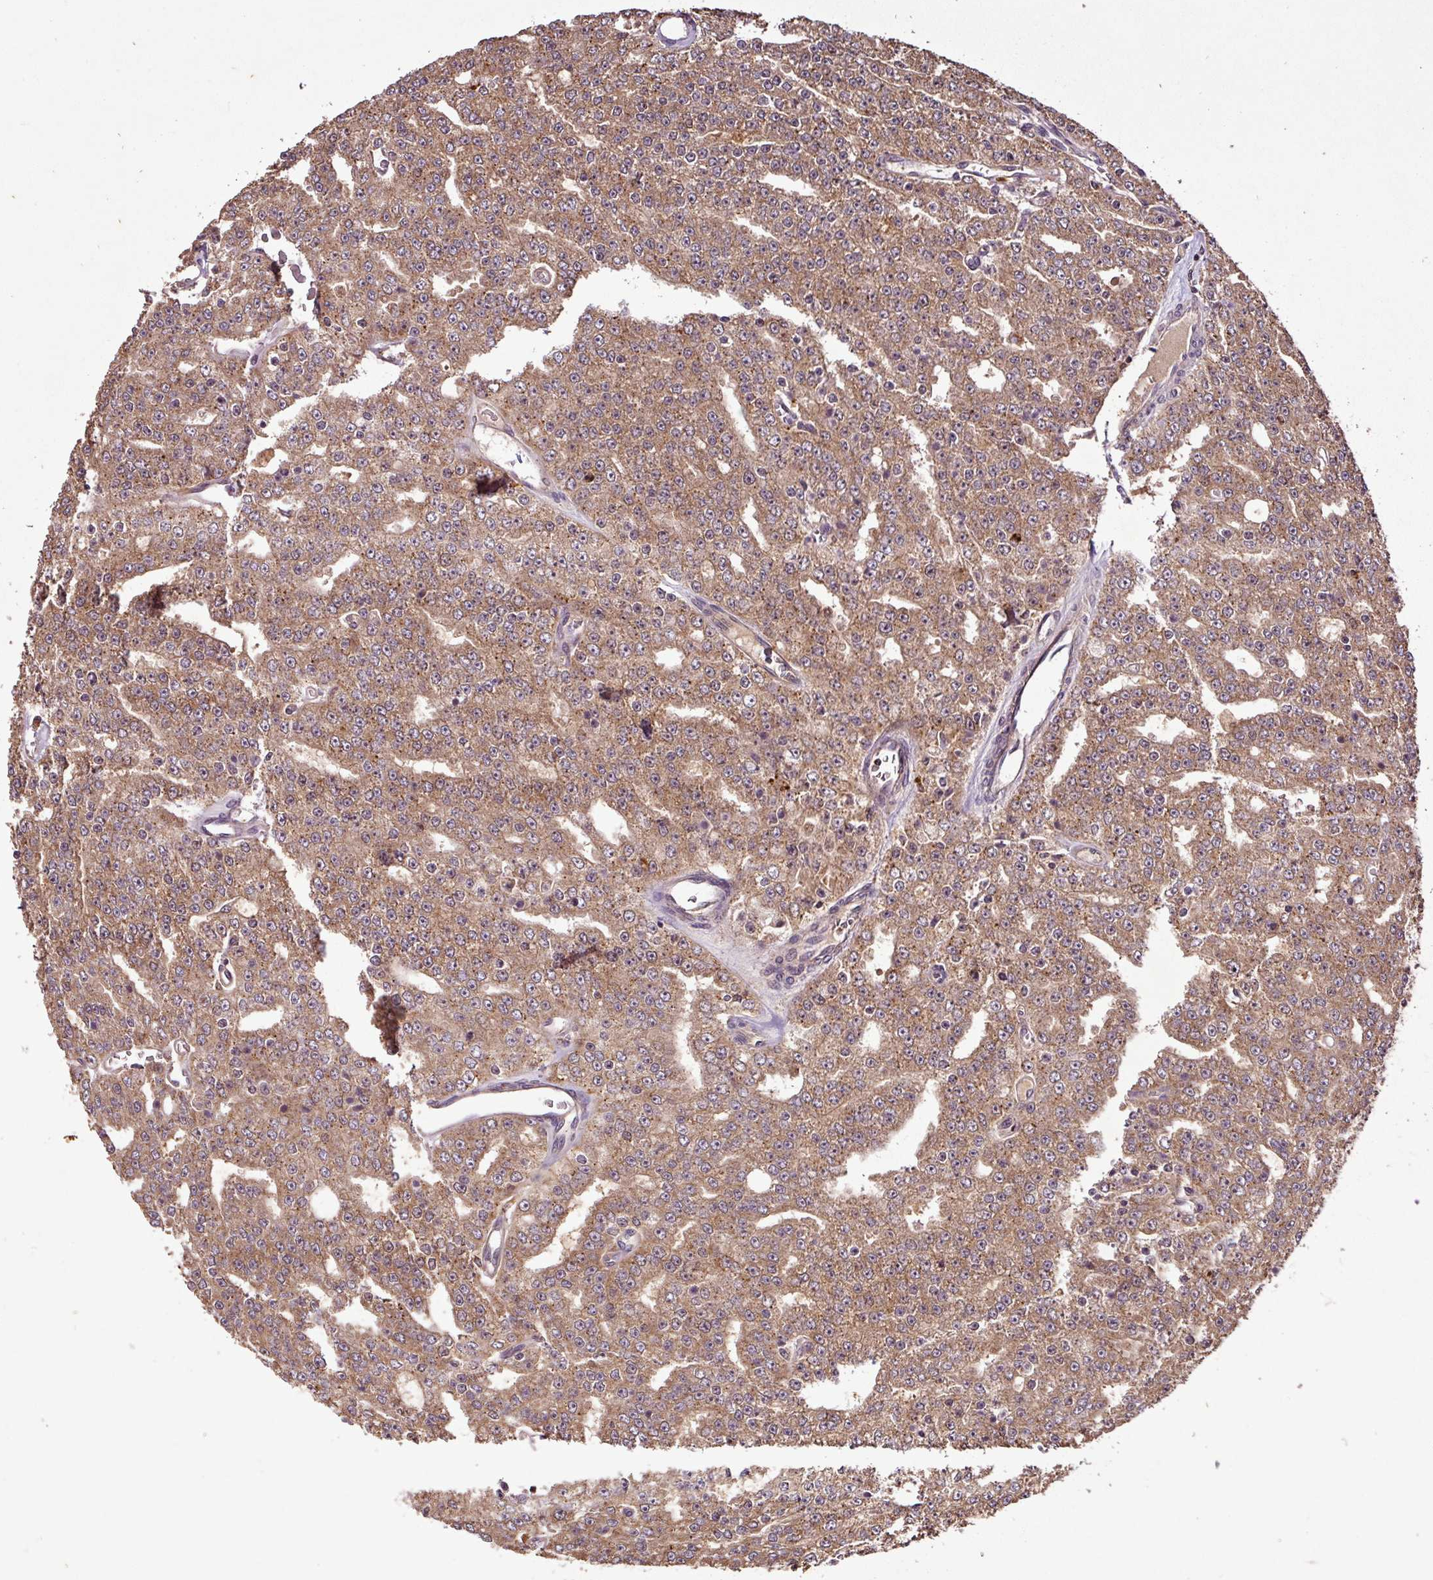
{"staining": {"intensity": "moderate", "quantity": ">75%", "location": "cytoplasmic/membranous"}, "tissue": "prostate cancer", "cell_type": "Tumor cells", "image_type": "cancer", "snomed": [{"axis": "morphology", "description": "Adenocarcinoma, High grade"}, {"axis": "topography", "description": "Prostate"}], "caption": "Immunohistochemical staining of human prostate cancer shows medium levels of moderate cytoplasmic/membranous protein expression in approximately >75% of tumor cells. The protein of interest is stained brown, and the nuclei are stained in blue (DAB IHC with brightfield microscopy, high magnification).", "gene": "FAIM", "patient": {"sex": "male", "age": 63}}